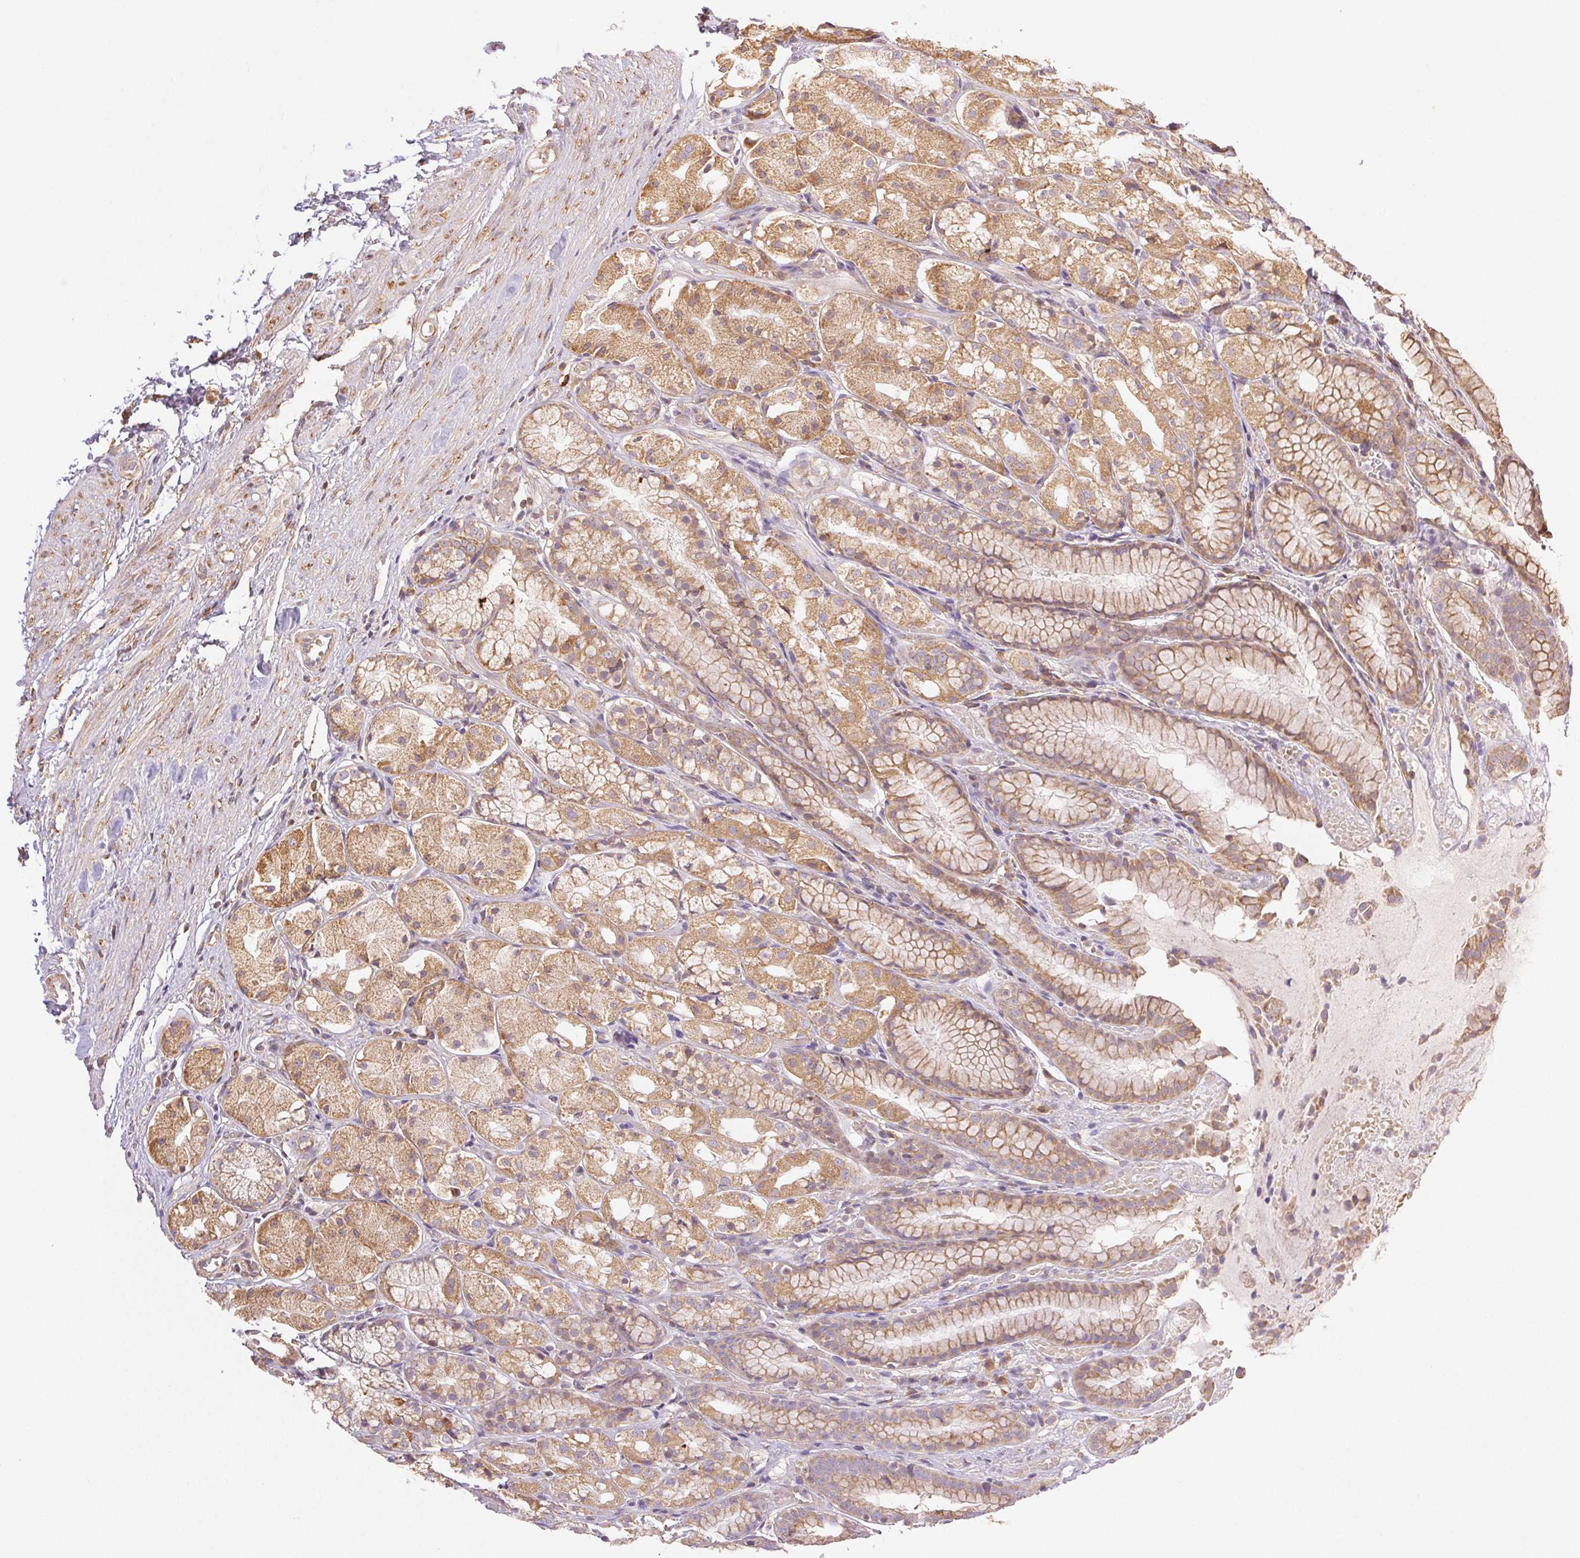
{"staining": {"intensity": "moderate", "quantity": ">75%", "location": "cytoplasmic/membranous"}, "tissue": "stomach", "cell_type": "Glandular cells", "image_type": "normal", "snomed": [{"axis": "morphology", "description": "Normal tissue, NOS"}, {"axis": "topography", "description": "Stomach"}], "caption": "The immunohistochemical stain shows moderate cytoplasmic/membranous expression in glandular cells of unremarkable stomach.", "gene": "ENTREP1", "patient": {"sex": "male", "age": 70}}